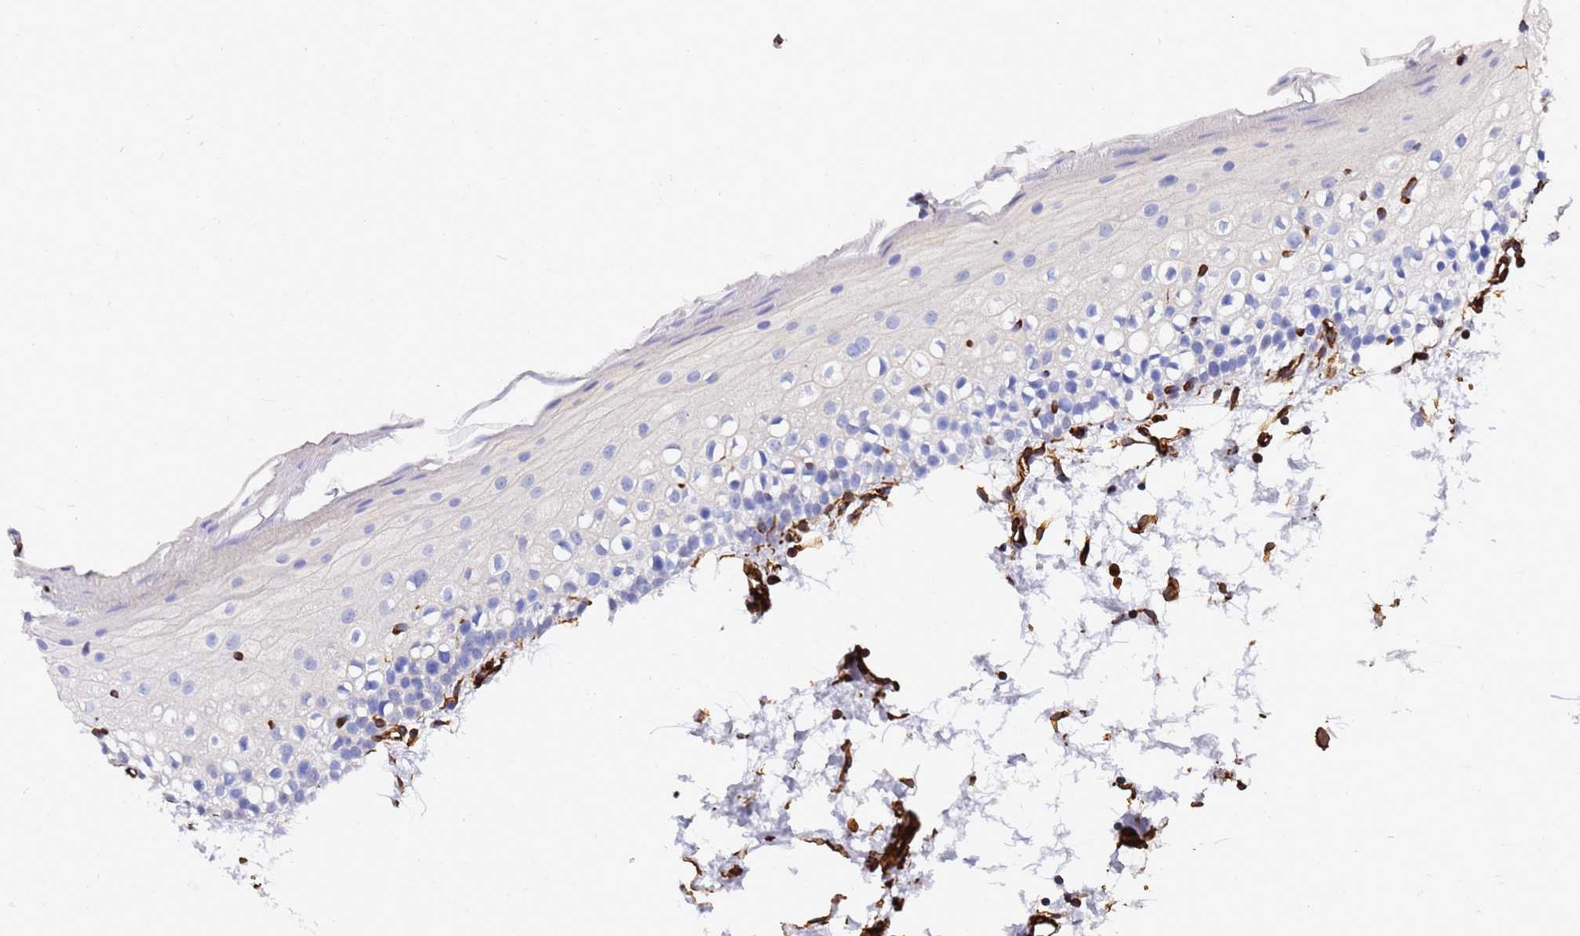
{"staining": {"intensity": "negative", "quantity": "none", "location": "none"}, "tissue": "oral mucosa", "cell_type": "Squamous epithelial cells", "image_type": "normal", "snomed": [{"axis": "morphology", "description": "Normal tissue, NOS"}, {"axis": "topography", "description": "Oral tissue"}], "caption": "Immunohistochemistry (IHC) of normal human oral mucosa reveals no staining in squamous epithelial cells.", "gene": "SYT13", "patient": {"sex": "male", "age": 28}}